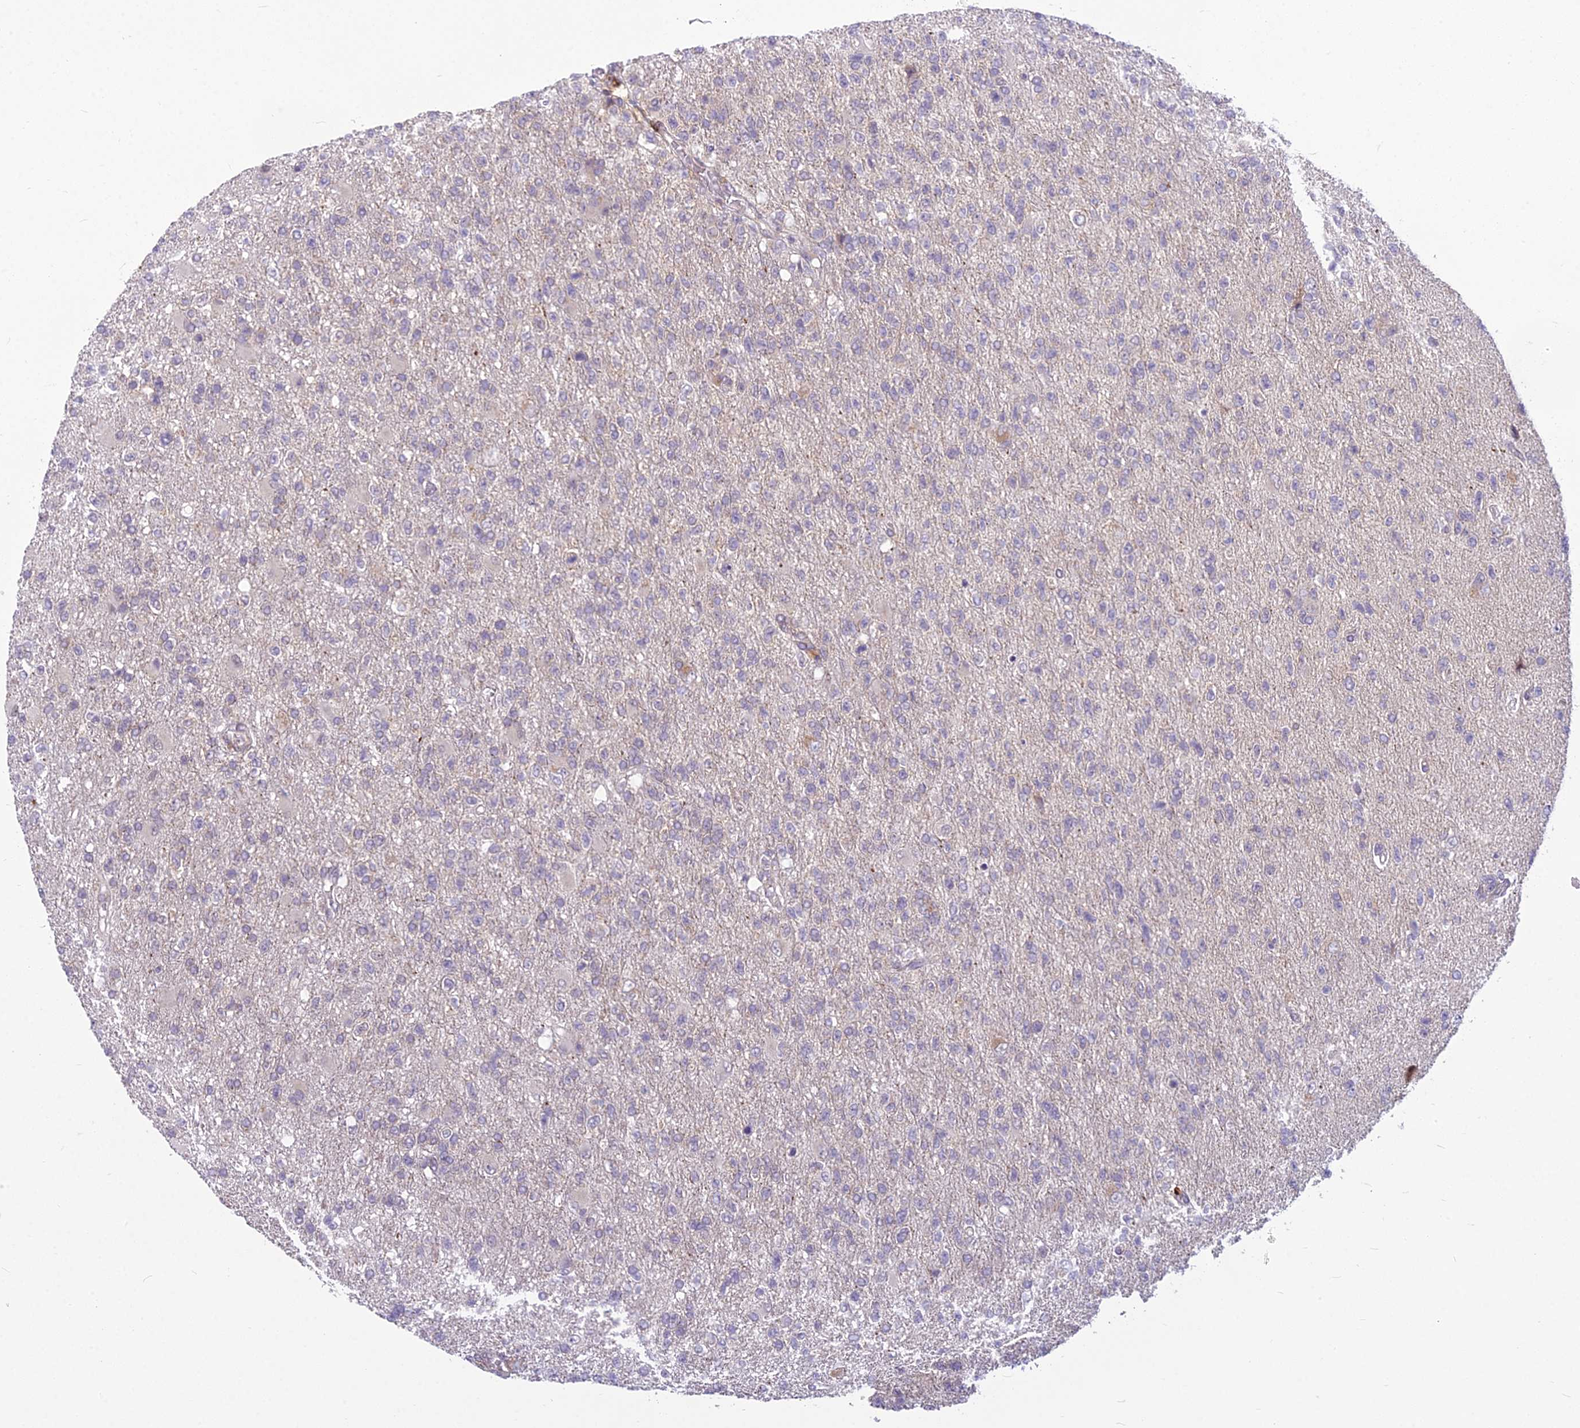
{"staining": {"intensity": "negative", "quantity": "none", "location": "none"}, "tissue": "glioma", "cell_type": "Tumor cells", "image_type": "cancer", "snomed": [{"axis": "morphology", "description": "Glioma, malignant, High grade"}, {"axis": "topography", "description": "Brain"}], "caption": "High-grade glioma (malignant) was stained to show a protein in brown. There is no significant staining in tumor cells.", "gene": "AP1M1", "patient": {"sex": "male", "age": 56}}